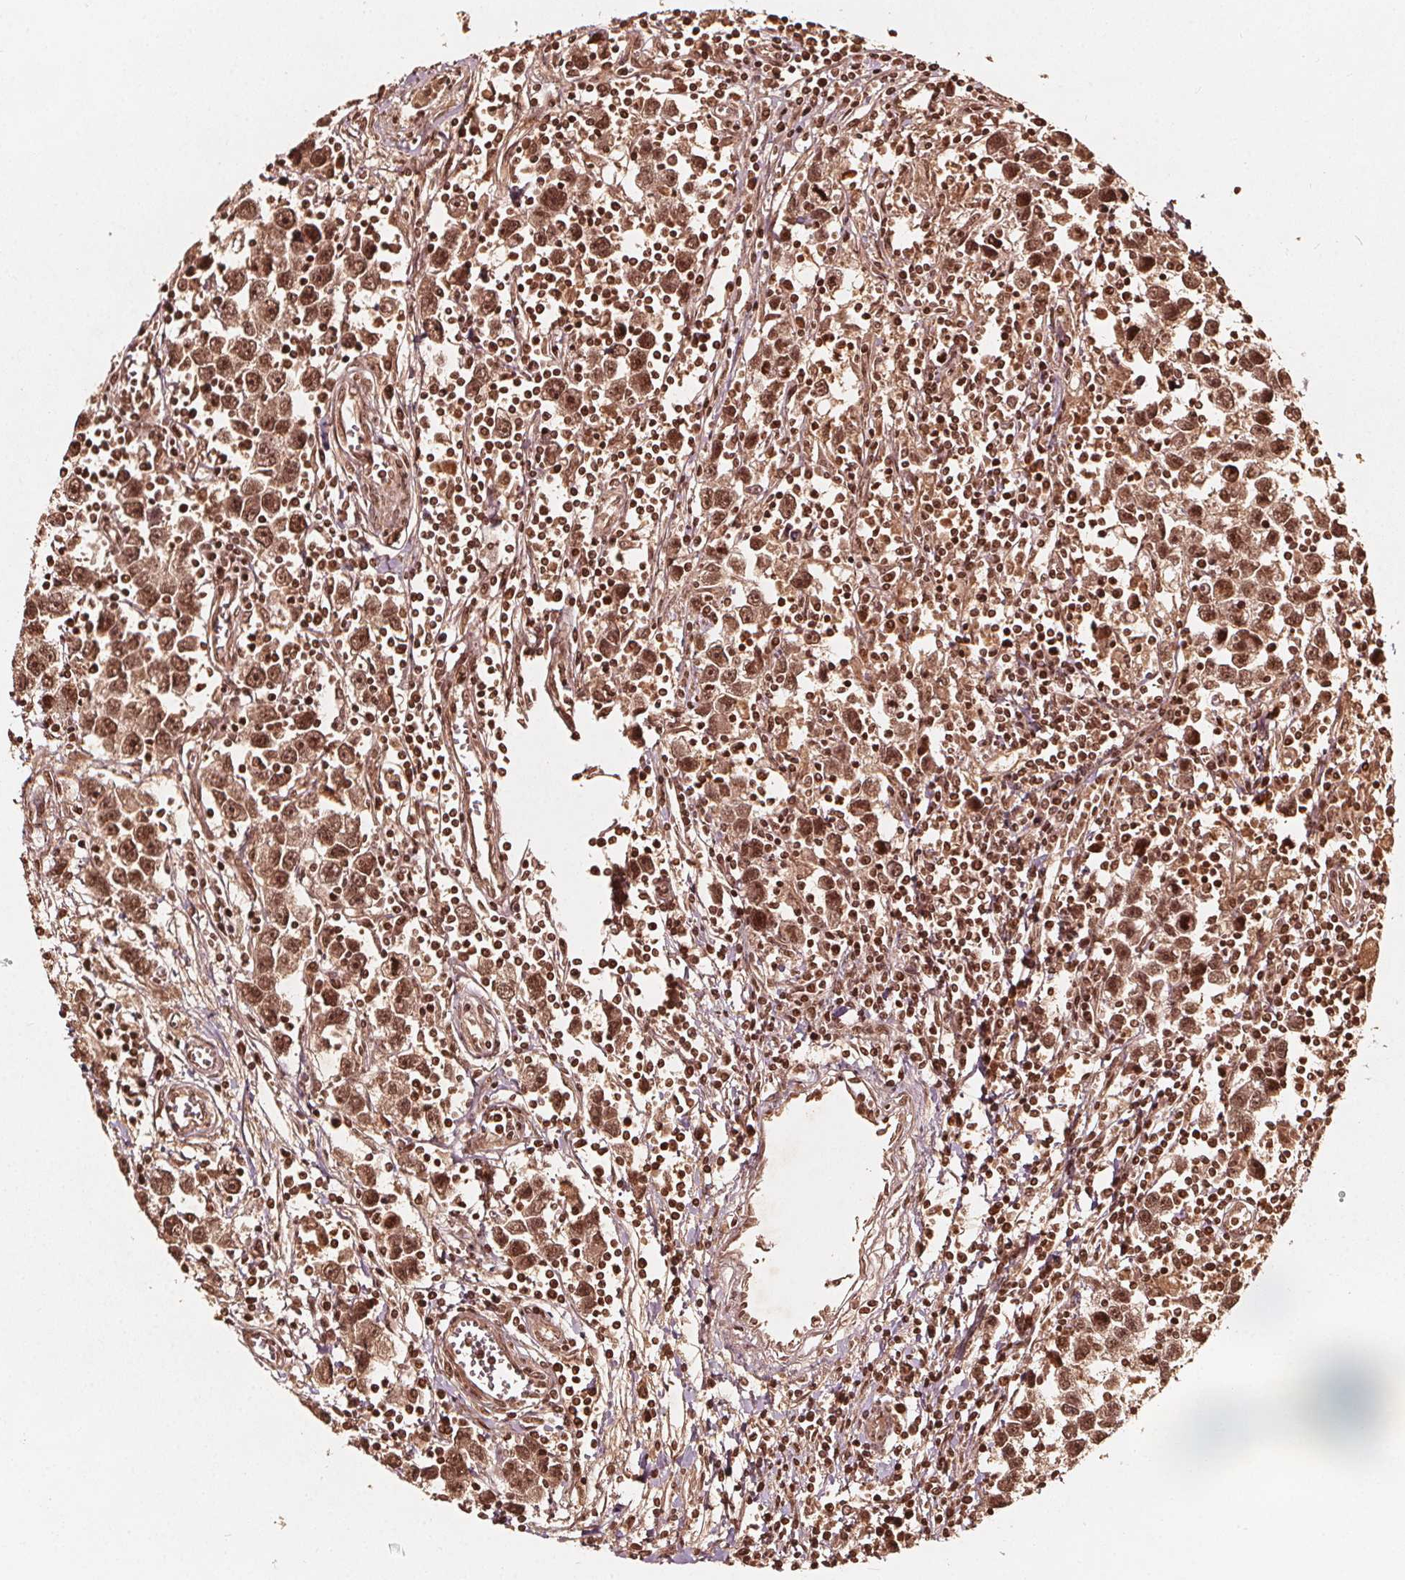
{"staining": {"intensity": "moderate", "quantity": ">75%", "location": "nuclear"}, "tissue": "testis cancer", "cell_type": "Tumor cells", "image_type": "cancer", "snomed": [{"axis": "morphology", "description": "Seminoma, NOS"}, {"axis": "topography", "description": "Testis"}], "caption": "A histopathology image of human seminoma (testis) stained for a protein reveals moderate nuclear brown staining in tumor cells. (DAB (3,3'-diaminobenzidine) IHC, brown staining for protein, blue staining for nuclei).", "gene": "H3C14", "patient": {"sex": "male", "age": 30}}